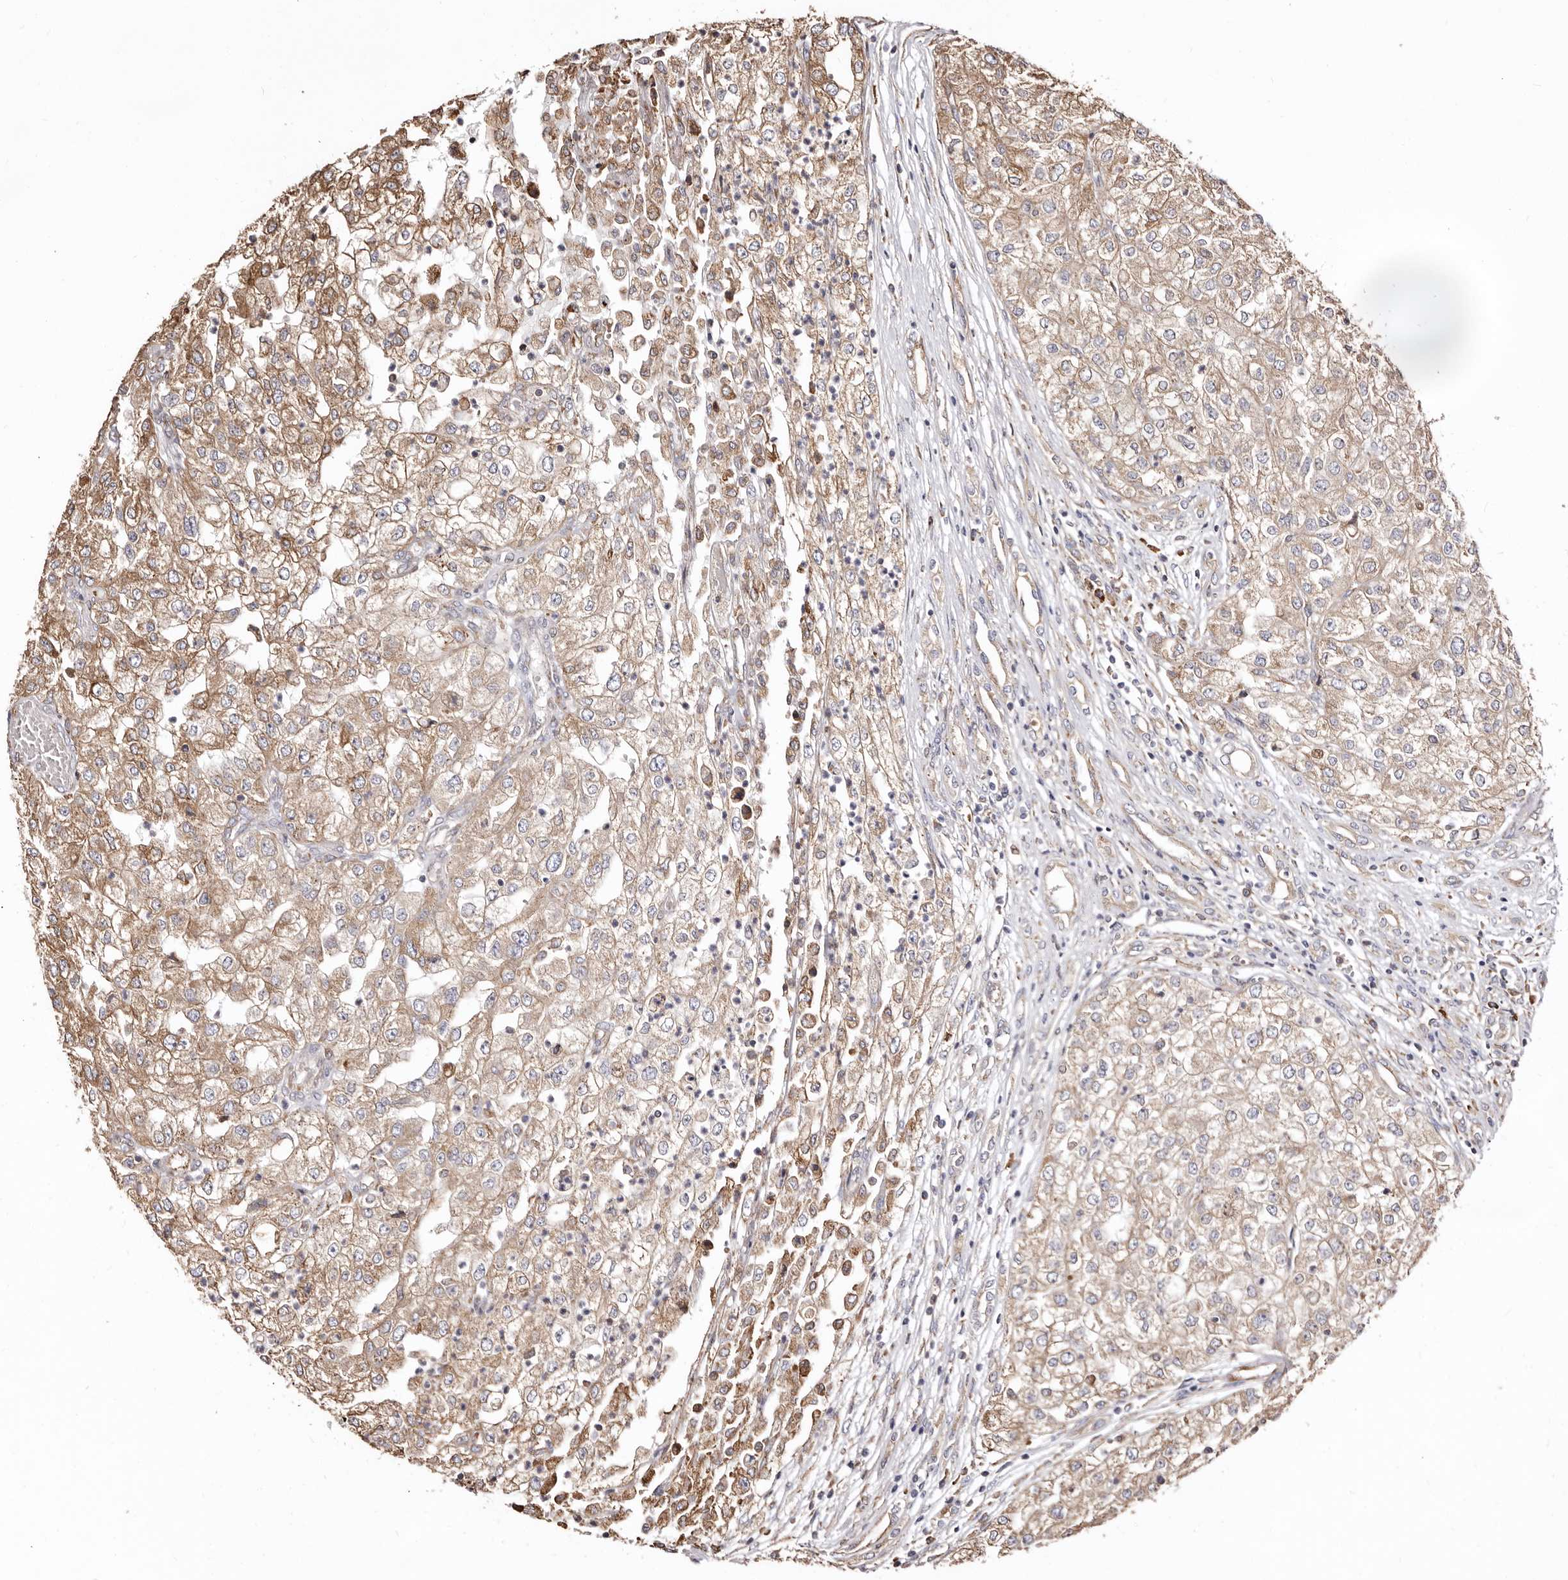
{"staining": {"intensity": "moderate", "quantity": ">75%", "location": "cytoplasmic/membranous"}, "tissue": "renal cancer", "cell_type": "Tumor cells", "image_type": "cancer", "snomed": [{"axis": "morphology", "description": "Adenocarcinoma, NOS"}, {"axis": "topography", "description": "Kidney"}], "caption": "Moderate cytoplasmic/membranous expression is appreciated in about >75% of tumor cells in renal adenocarcinoma.", "gene": "ACBD6", "patient": {"sex": "female", "age": 54}}